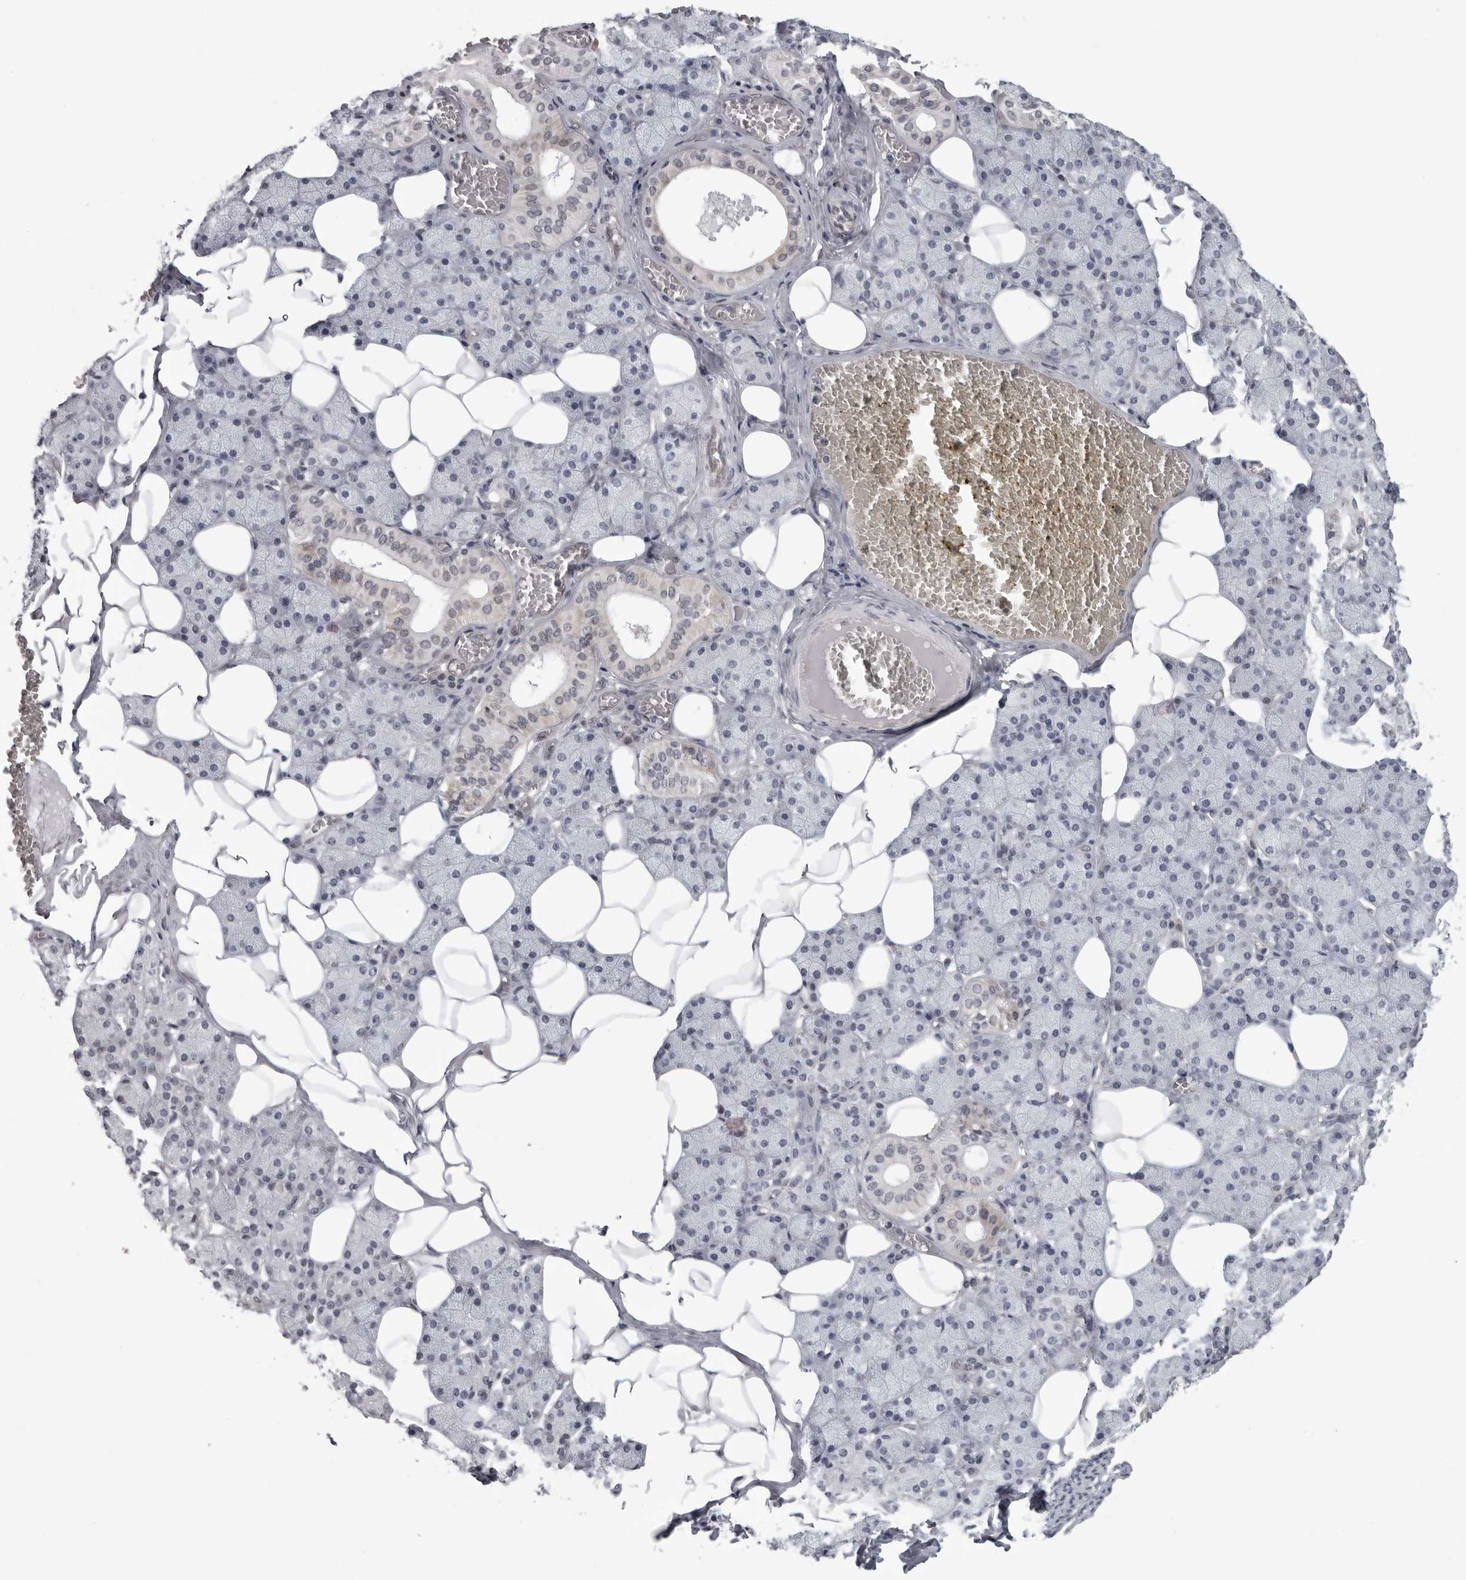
{"staining": {"intensity": "negative", "quantity": "none", "location": "none"}, "tissue": "salivary gland", "cell_type": "Glandular cells", "image_type": "normal", "snomed": [{"axis": "morphology", "description": "Normal tissue, NOS"}, {"axis": "topography", "description": "Salivary gland"}], "caption": "This is a image of immunohistochemistry staining of normal salivary gland, which shows no positivity in glandular cells. (DAB (3,3'-diaminobenzidine) immunohistochemistry, high magnification).", "gene": "MAPK12", "patient": {"sex": "female", "age": 33}}